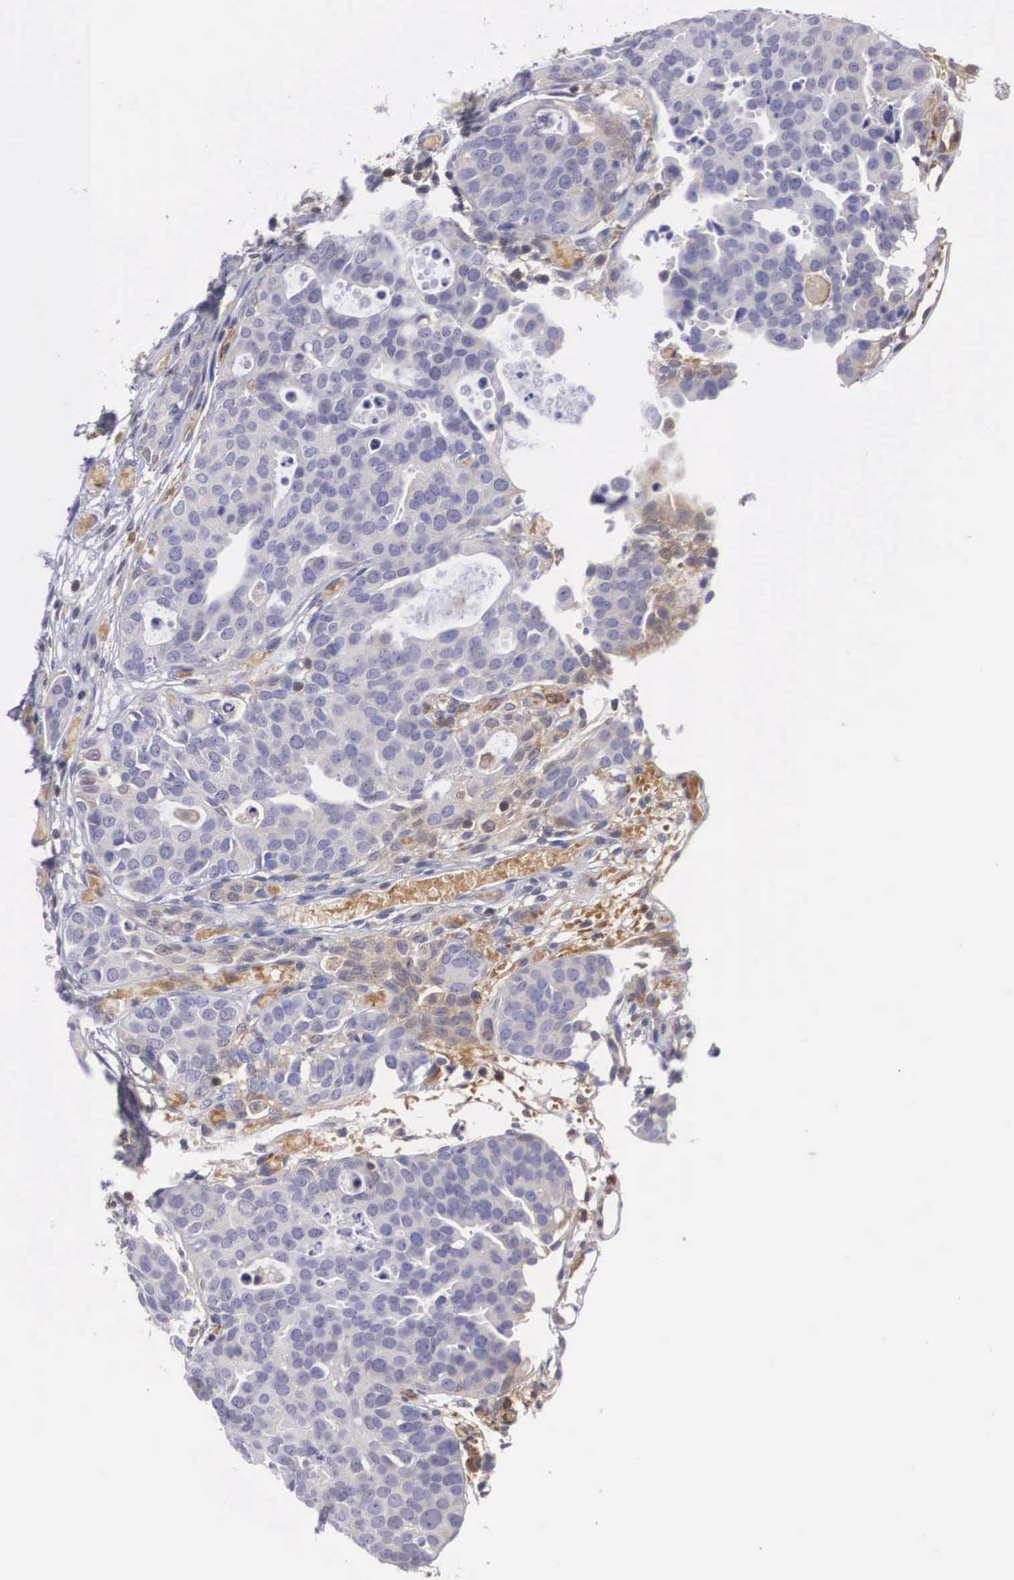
{"staining": {"intensity": "weak", "quantity": "<25%", "location": "cytoplasmic/membranous"}, "tissue": "urothelial cancer", "cell_type": "Tumor cells", "image_type": "cancer", "snomed": [{"axis": "morphology", "description": "Urothelial carcinoma, High grade"}, {"axis": "topography", "description": "Urinary bladder"}], "caption": "Tumor cells show no significant protein staining in urothelial cancer.", "gene": "ADSL", "patient": {"sex": "male", "age": 78}}